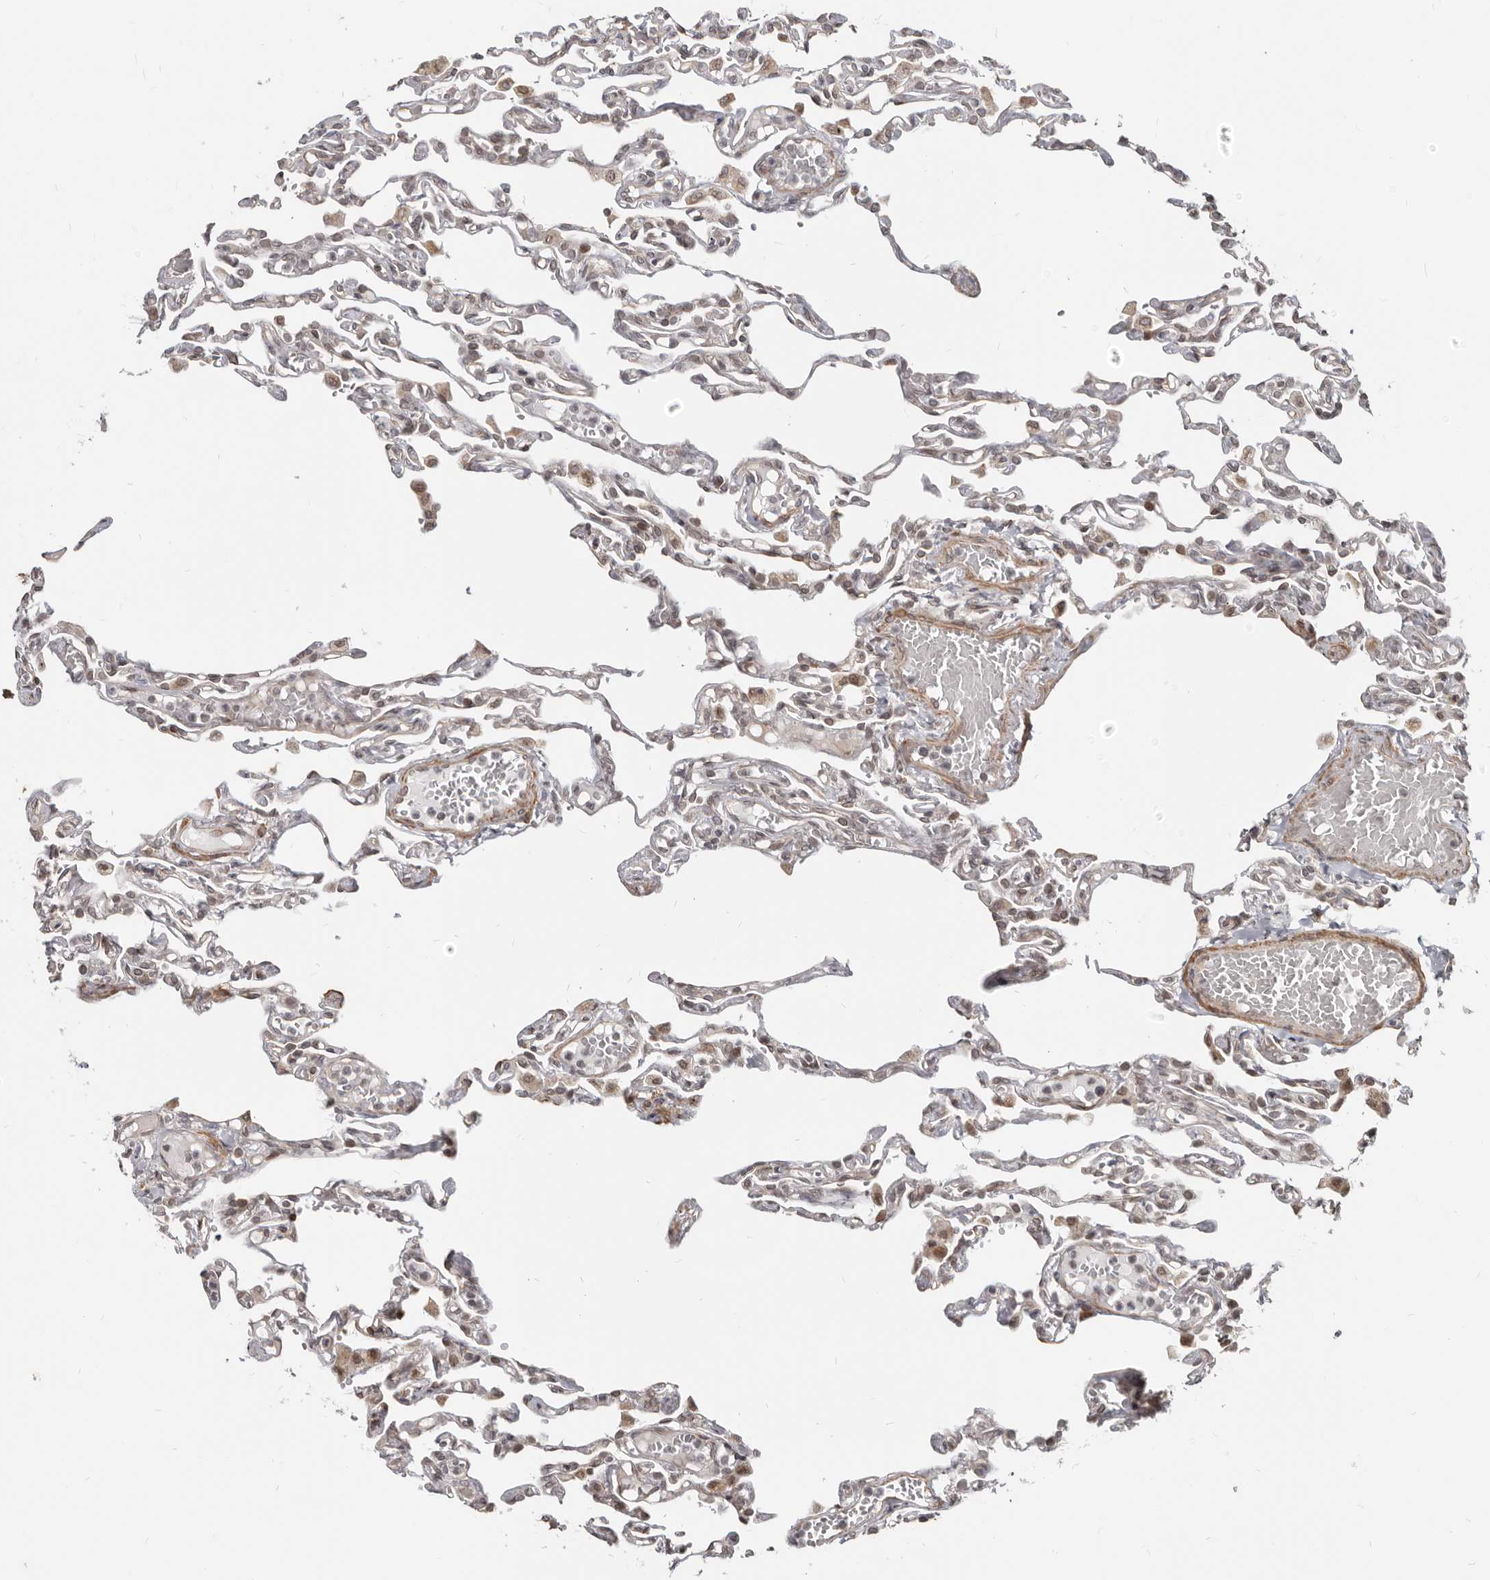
{"staining": {"intensity": "negative", "quantity": "none", "location": "none"}, "tissue": "lung", "cell_type": "Alveolar cells", "image_type": "normal", "snomed": [{"axis": "morphology", "description": "Normal tissue, NOS"}, {"axis": "topography", "description": "Lung"}], "caption": "The image demonstrates no significant expression in alveolar cells of lung.", "gene": "NUP153", "patient": {"sex": "male", "age": 21}}